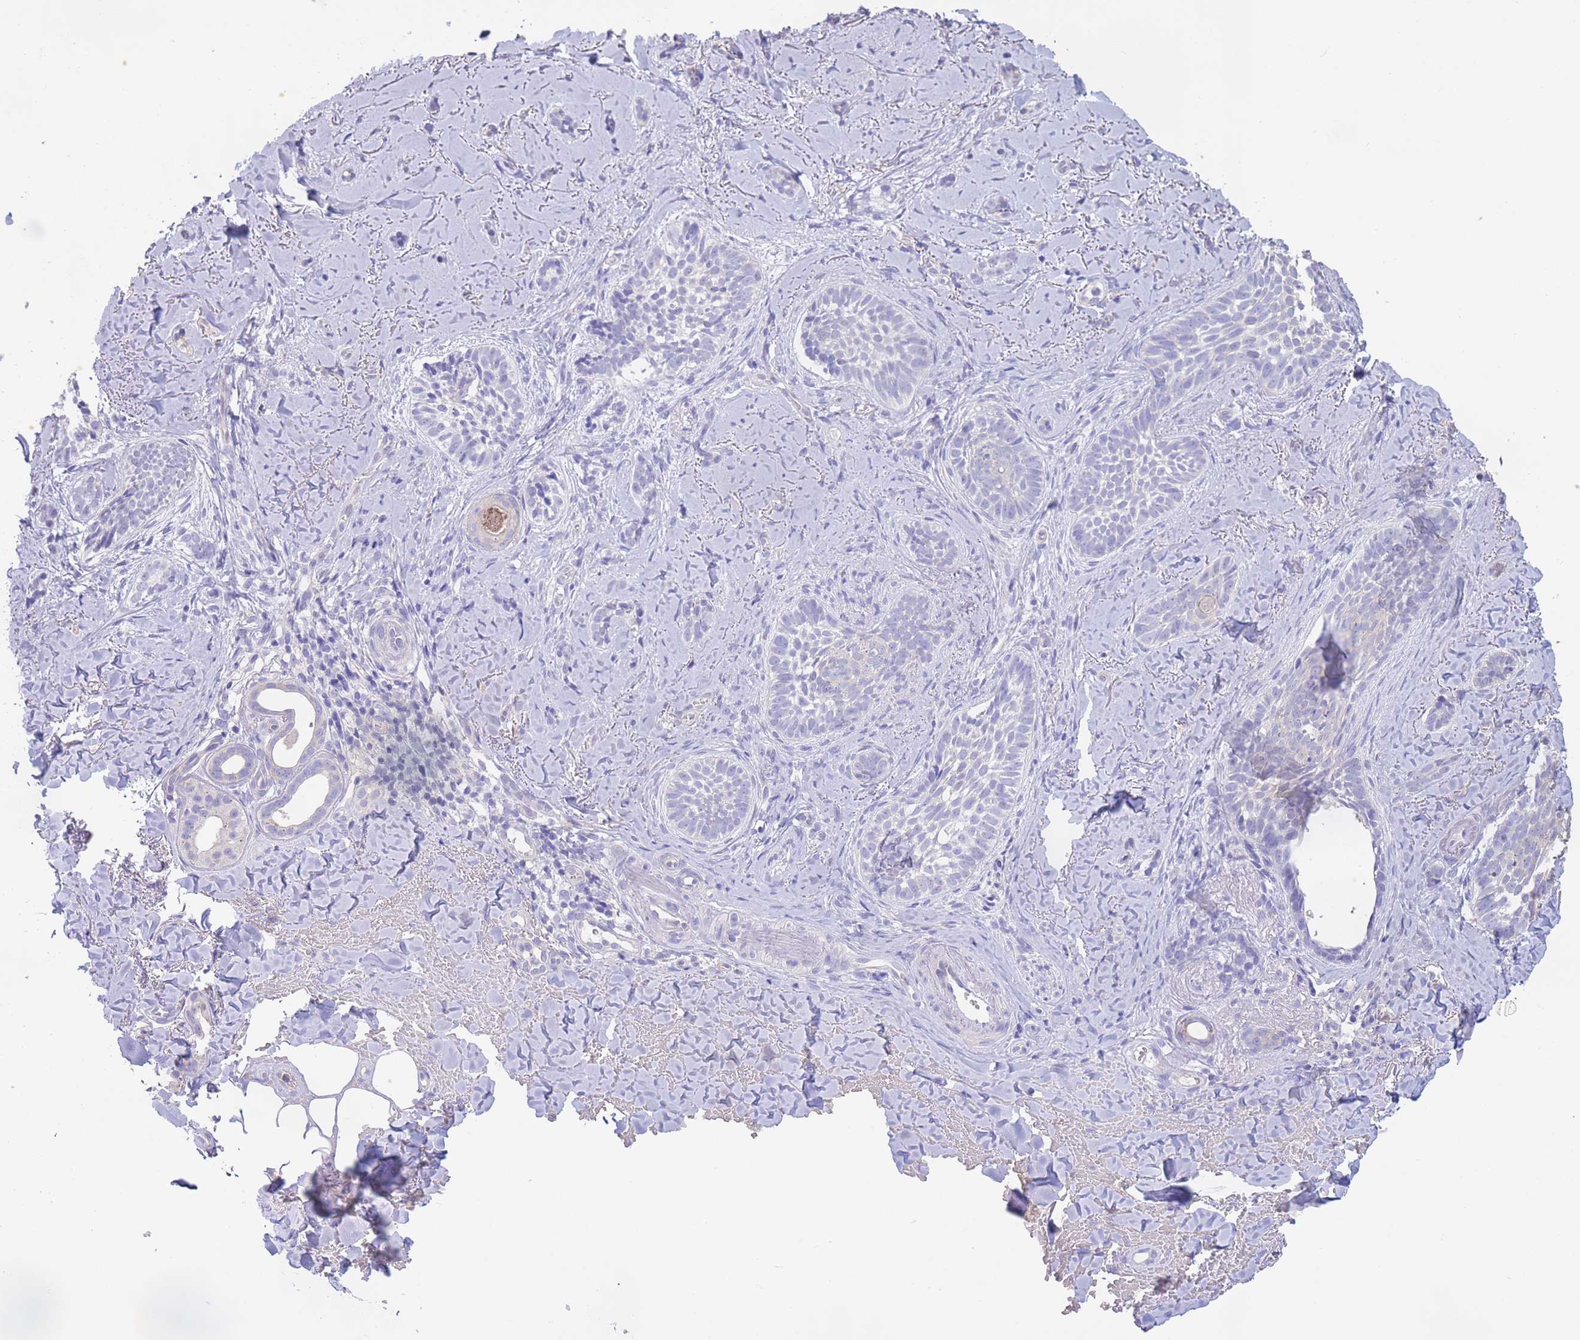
{"staining": {"intensity": "negative", "quantity": "none", "location": "none"}, "tissue": "skin cancer", "cell_type": "Tumor cells", "image_type": "cancer", "snomed": [{"axis": "morphology", "description": "Basal cell carcinoma"}, {"axis": "topography", "description": "Skin"}], "caption": "Immunohistochemical staining of skin cancer exhibits no significant expression in tumor cells.", "gene": "ALS2CL", "patient": {"sex": "female", "age": 55}}